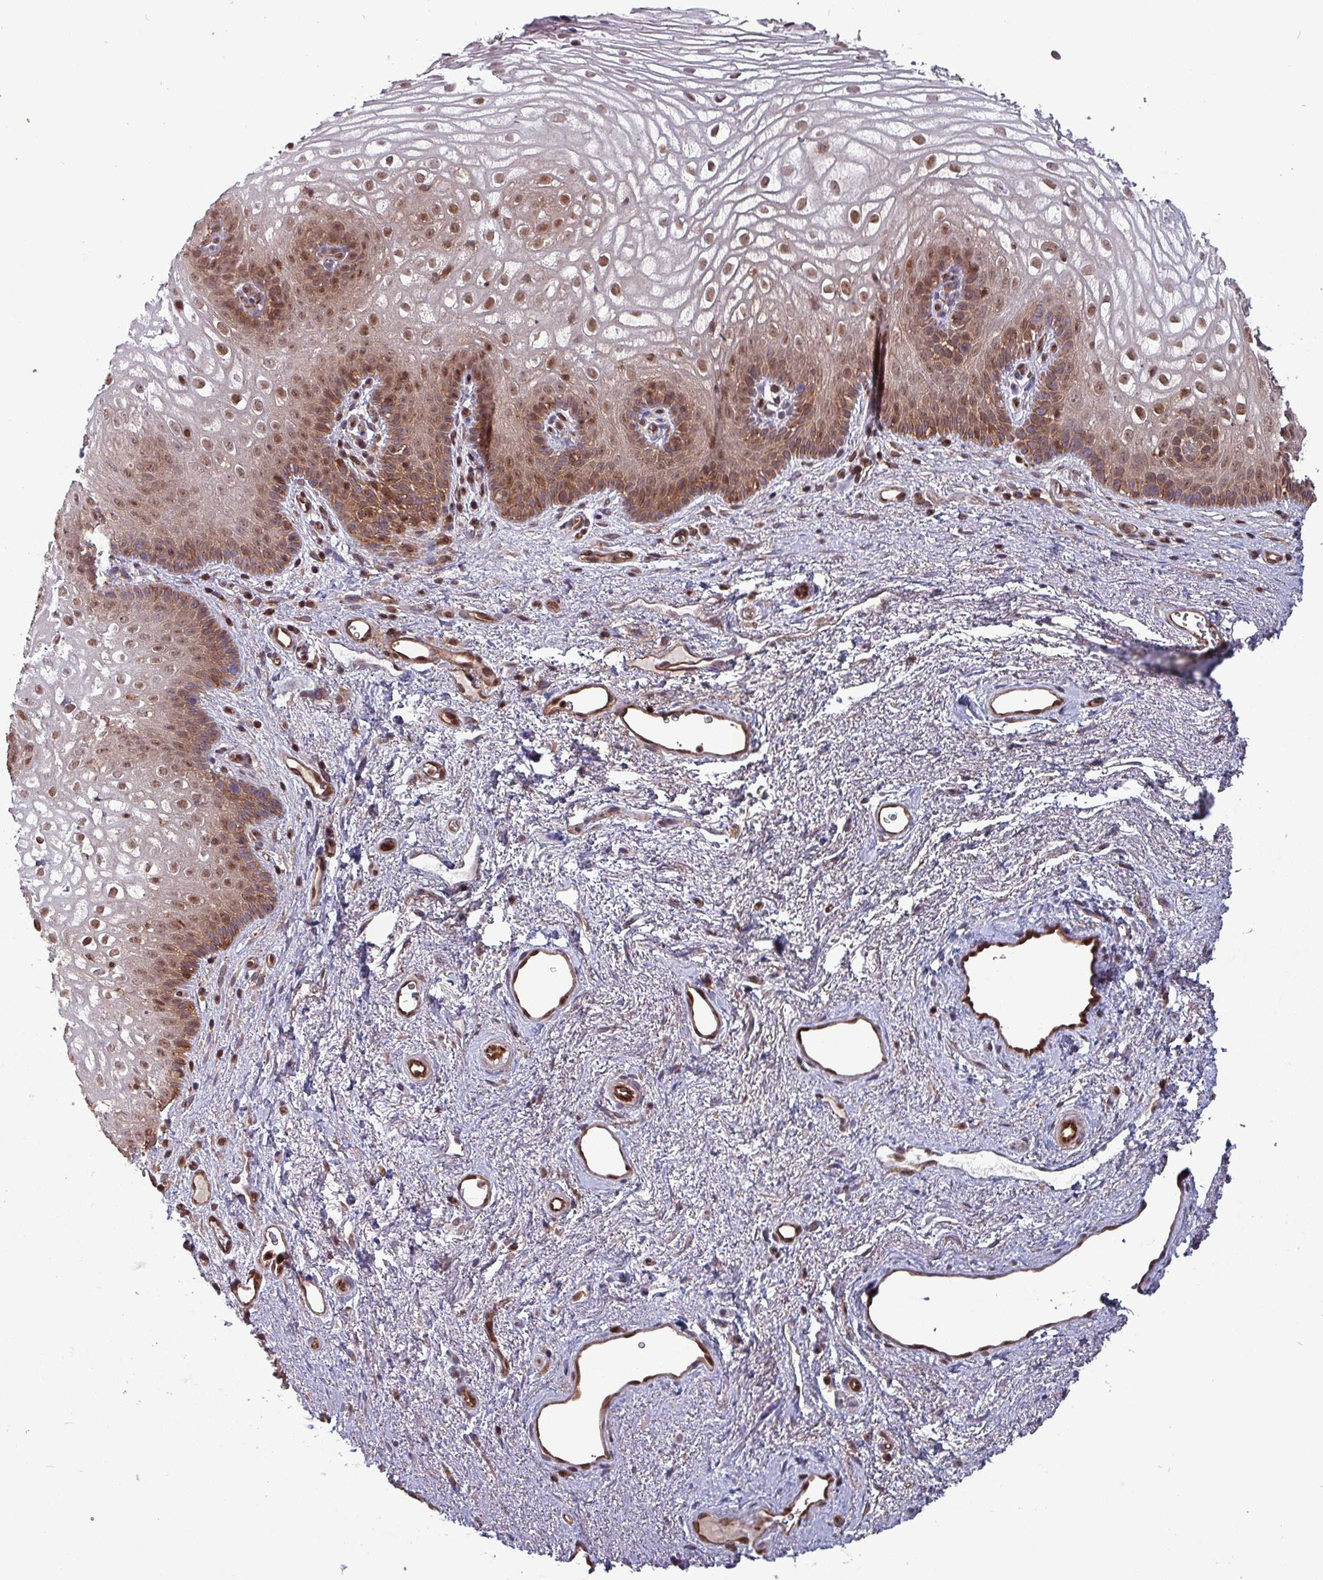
{"staining": {"intensity": "moderate", "quantity": ">75%", "location": "cytoplasmic/membranous,nuclear"}, "tissue": "vagina", "cell_type": "Squamous epithelial cells", "image_type": "normal", "snomed": [{"axis": "morphology", "description": "Normal tissue, NOS"}, {"axis": "topography", "description": "Vagina"}], "caption": "Protein expression analysis of unremarkable vagina displays moderate cytoplasmic/membranous,nuclear expression in approximately >75% of squamous epithelial cells.", "gene": "PSMB8", "patient": {"sex": "female", "age": 47}}